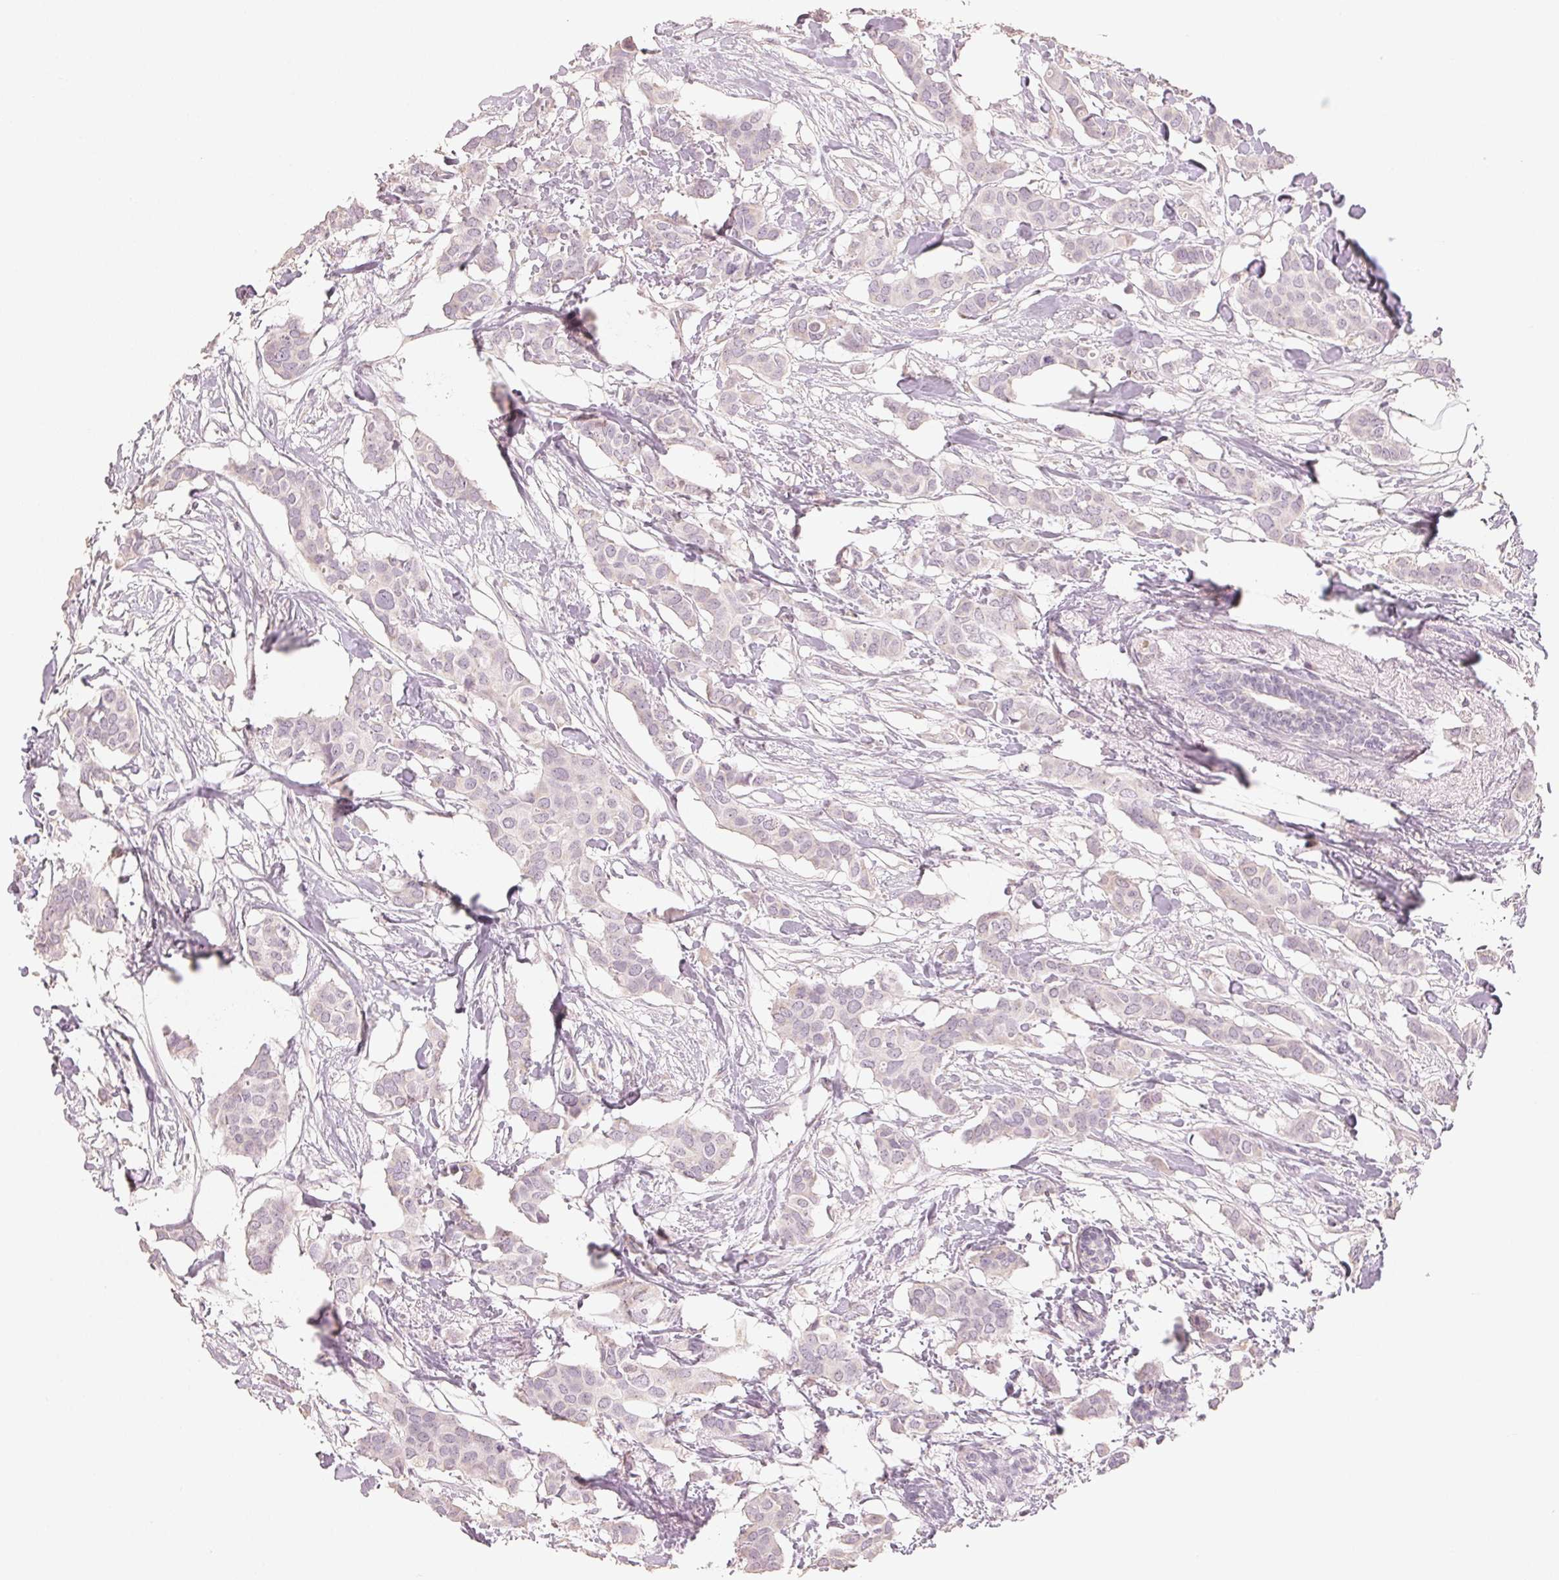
{"staining": {"intensity": "negative", "quantity": "none", "location": "none"}, "tissue": "breast cancer", "cell_type": "Tumor cells", "image_type": "cancer", "snomed": [{"axis": "morphology", "description": "Duct carcinoma"}, {"axis": "topography", "description": "Breast"}], "caption": "Tumor cells show no significant protein positivity in breast intraductal carcinoma.", "gene": "LVRN", "patient": {"sex": "female", "age": 62}}